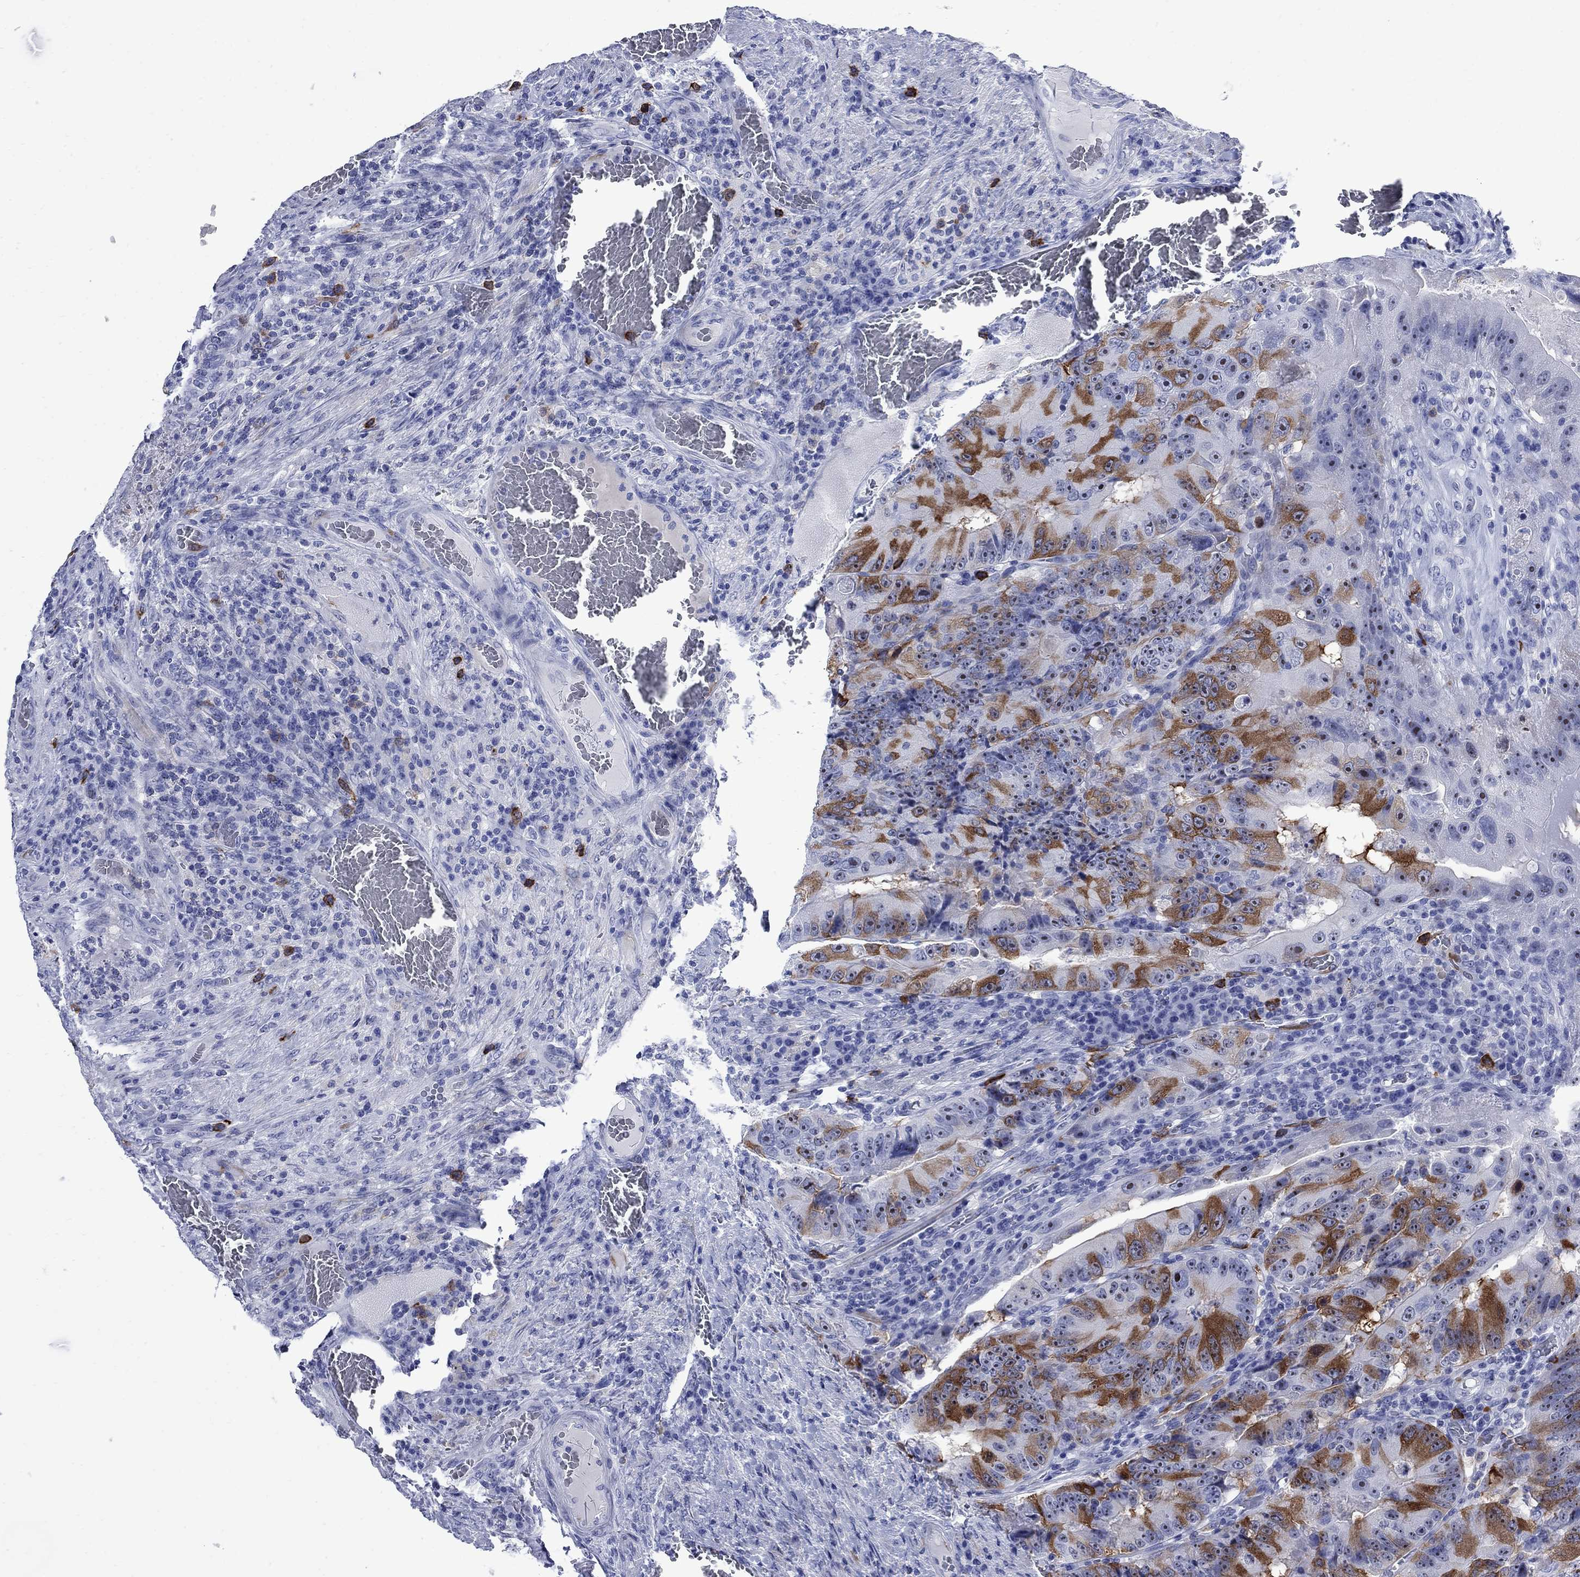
{"staining": {"intensity": "strong", "quantity": "25%-75%", "location": "cytoplasmic/membranous"}, "tissue": "colorectal cancer", "cell_type": "Tumor cells", "image_type": "cancer", "snomed": [{"axis": "morphology", "description": "Adenocarcinoma, NOS"}, {"axis": "topography", "description": "Colon"}], "caption": "Strong cytoplasmic/membranous protein expression is identified in about 25%-75% of tumor cells in colorectal cancer (adenocarcinoma). The staining was performed using DAB (3,3'-diaminobenzidine), with brown indicating positive protein expression. Nuclei are stained blue with hematoxylin.", "gene": "TACC3", "patient": {"sex": "female", "age": 86}}